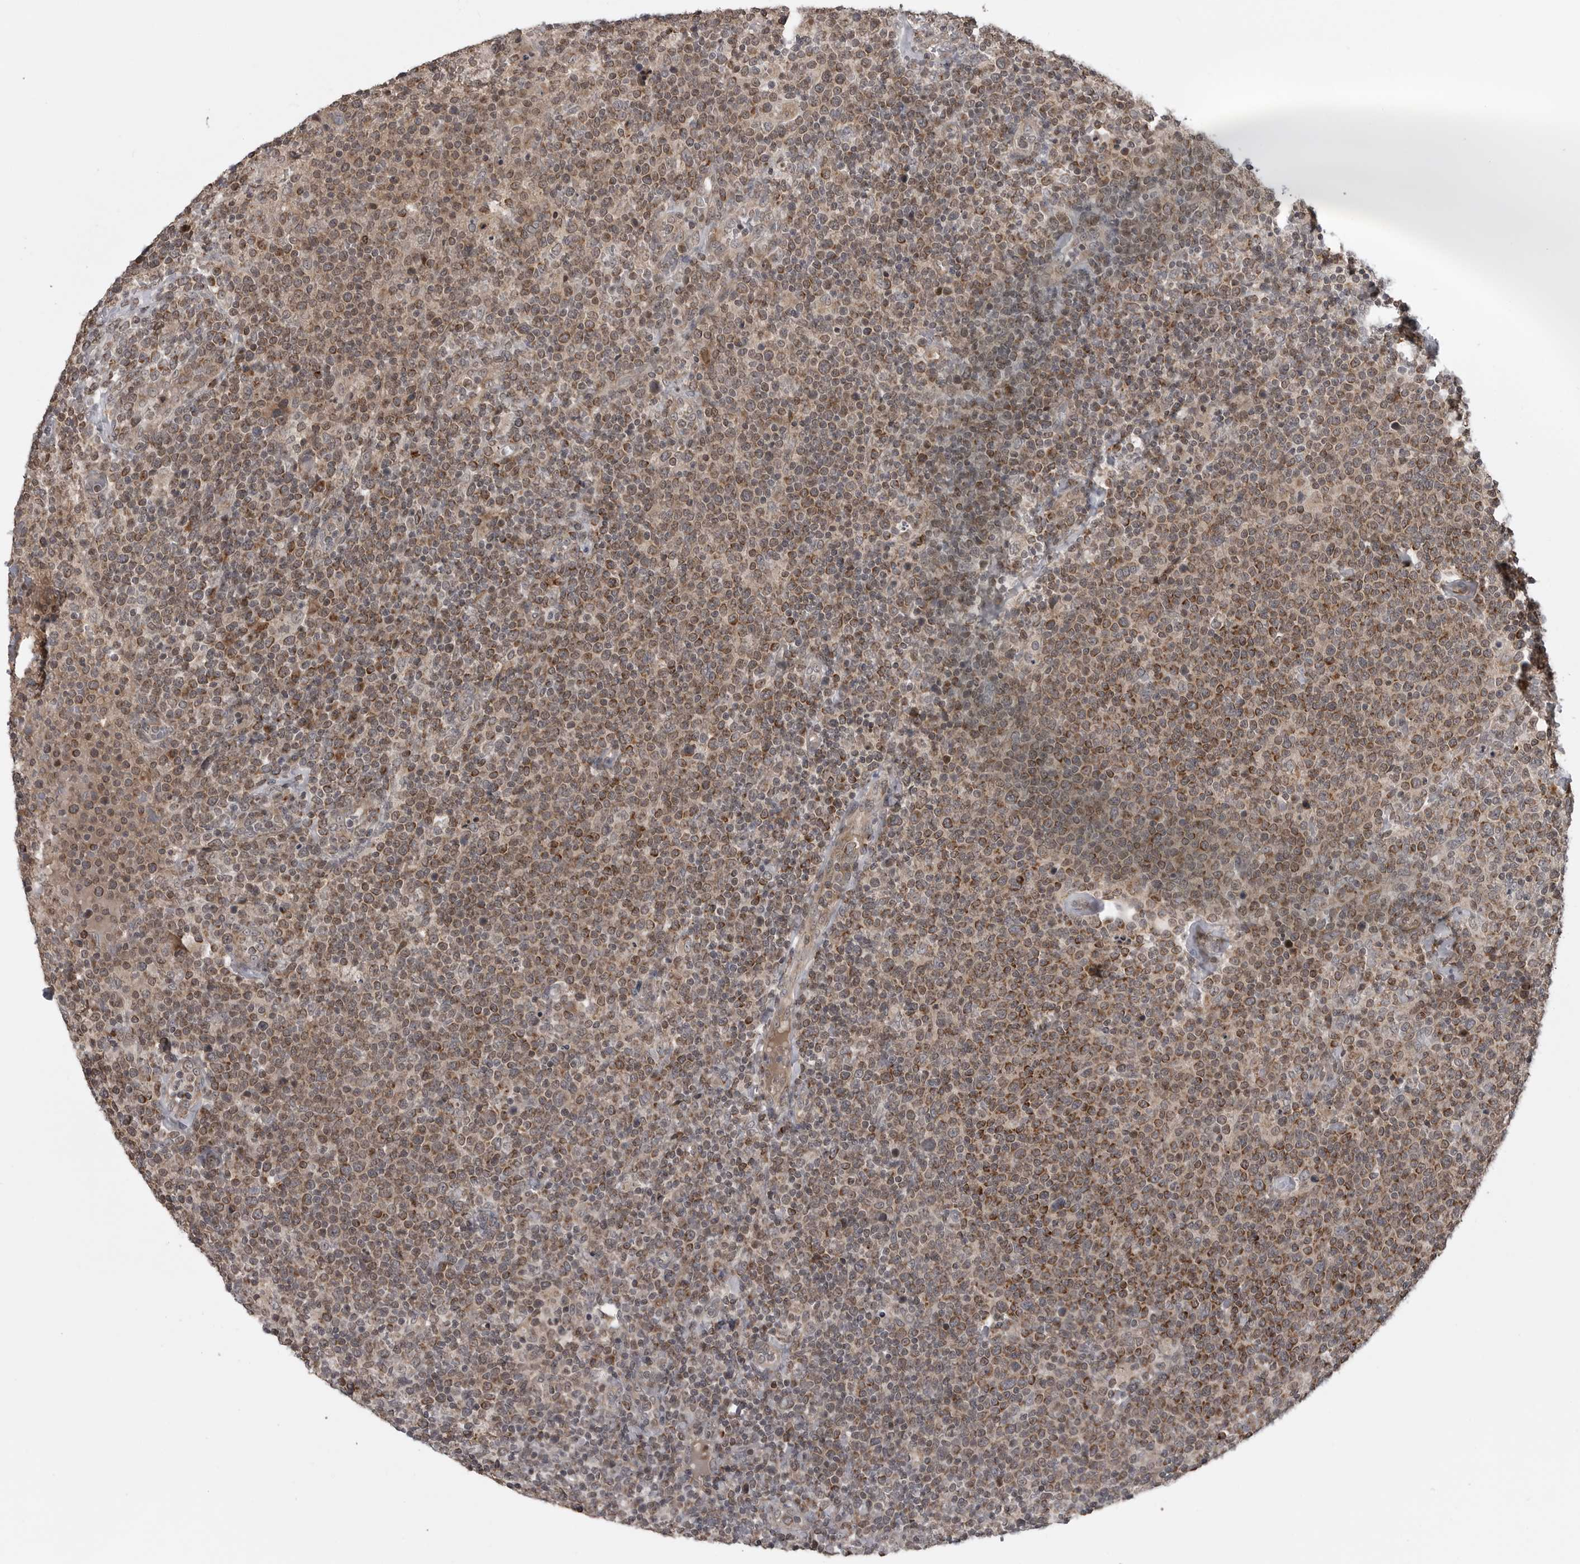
{"staining": {"intensity": "moderate", "quantity": ">75%", "location": "cytoplasmic/membranous"}, "tissue": "lymphoma", "cell_type": "Tumor cells", "image_type": "cancer", "snomed": [{"axis": "morphology", "description": "Malignant lymphoma, non-Hodgkin's type, High grade"}, {"axis": "topography", "description": "Lymph node"}], "caption": "This is an image of immunohistochemistry (IHC) staining of malignant lymphoma, non-Hodgkin's type (high-grade), which shows moderate staining in the cytoplasmic/membranous of tumor cells.", "gene": "FAAP100", "patient": {"sex": "male", "age": 61}}